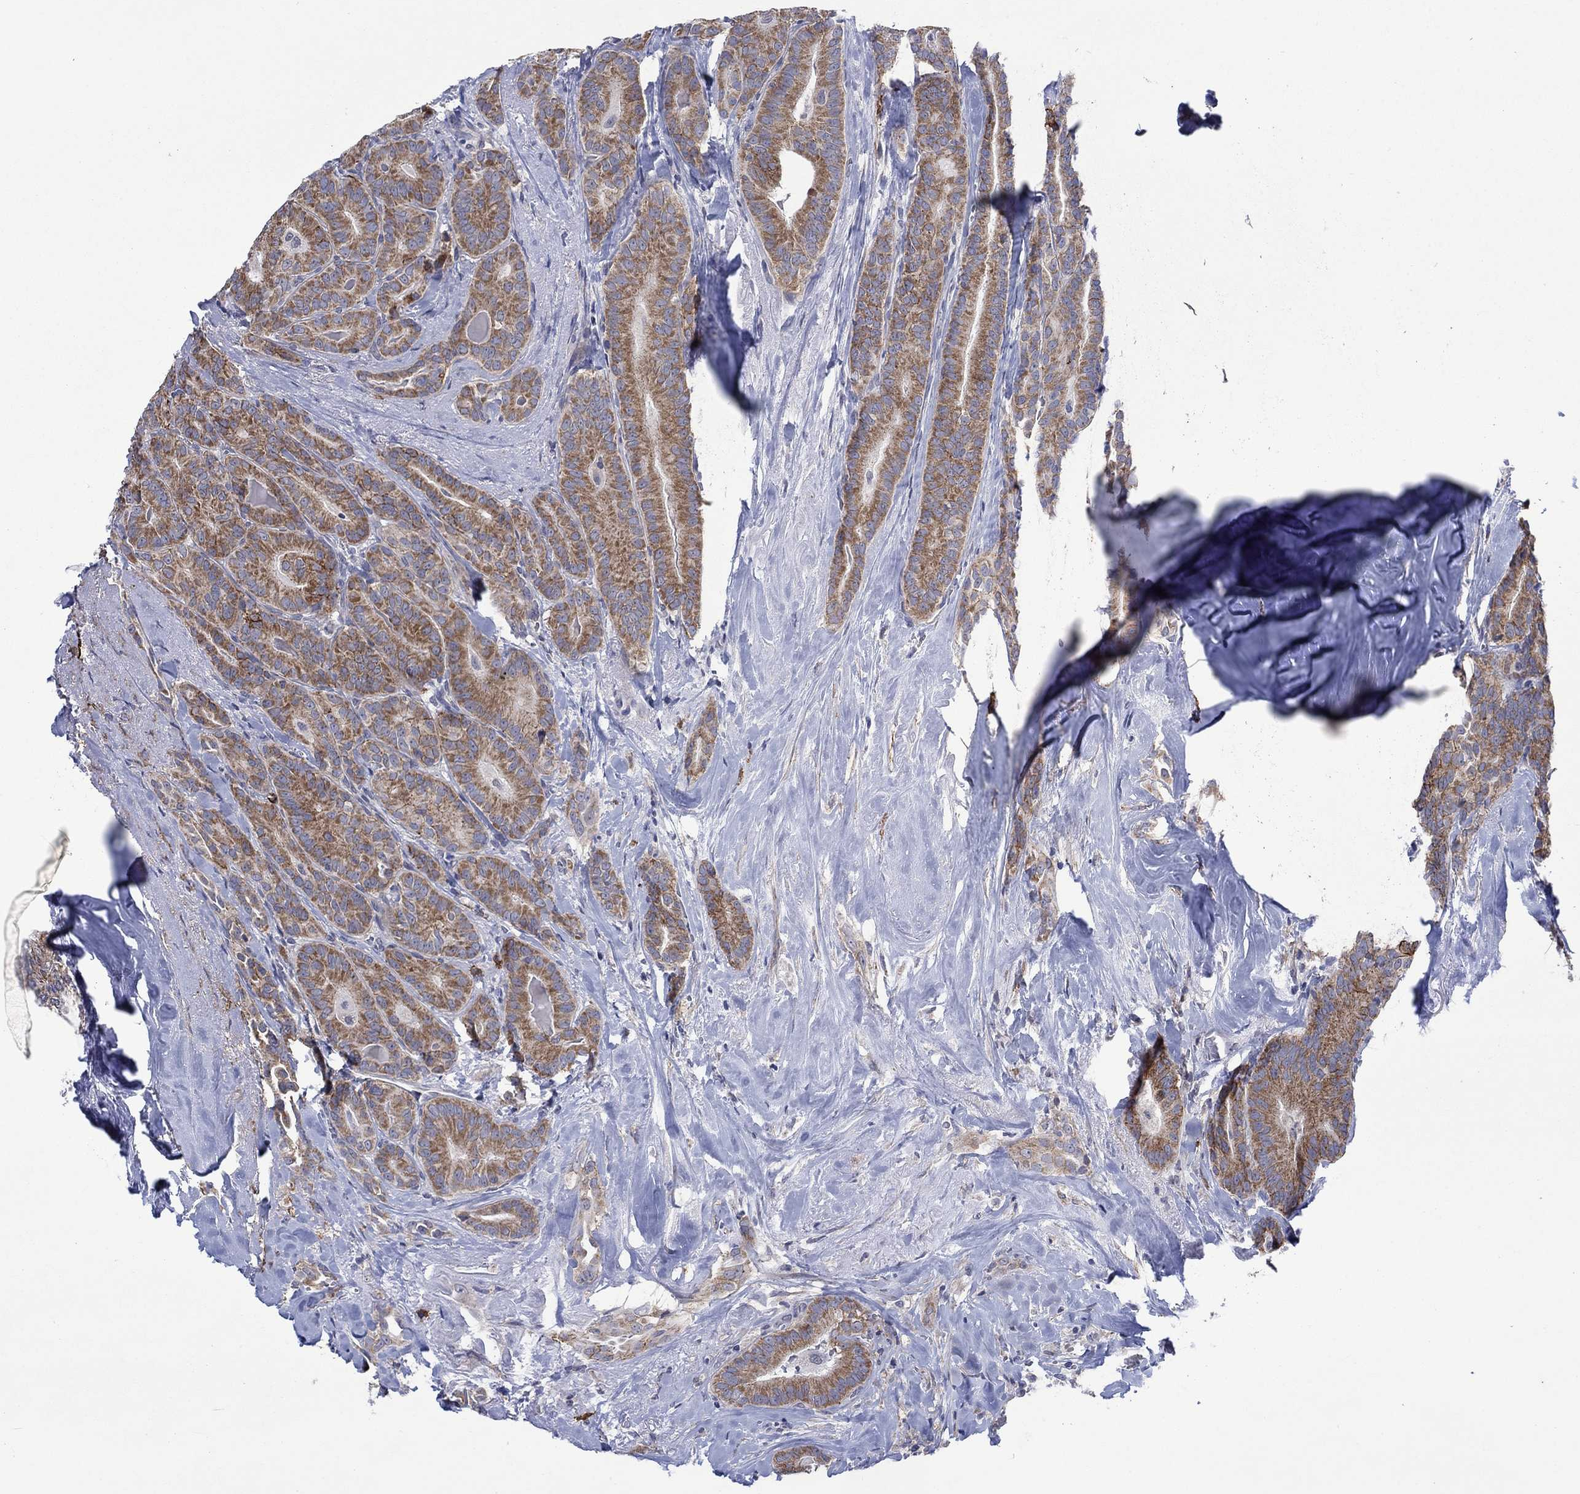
{"staining": {"intensity": "strong", "quantity": "<25%", "location": "cytoplasmic/membranous"}, "tissue": "thyroid cancer", "cell_type": "Tumor cells", "image_type": "cancer", "snomed": [{"axis": "morphology", "description": "Papillary adenocarcinoma, NOS"}, {"axis": "topography", "description": "Thyroid gland"}], "caption": "Human papillary adenocarcinoma (thyroid) stained with a protein marker reveals strong staining in tumor cells.", "gene": "SDC1", "patient": {"sex": "male", "age": 61}}